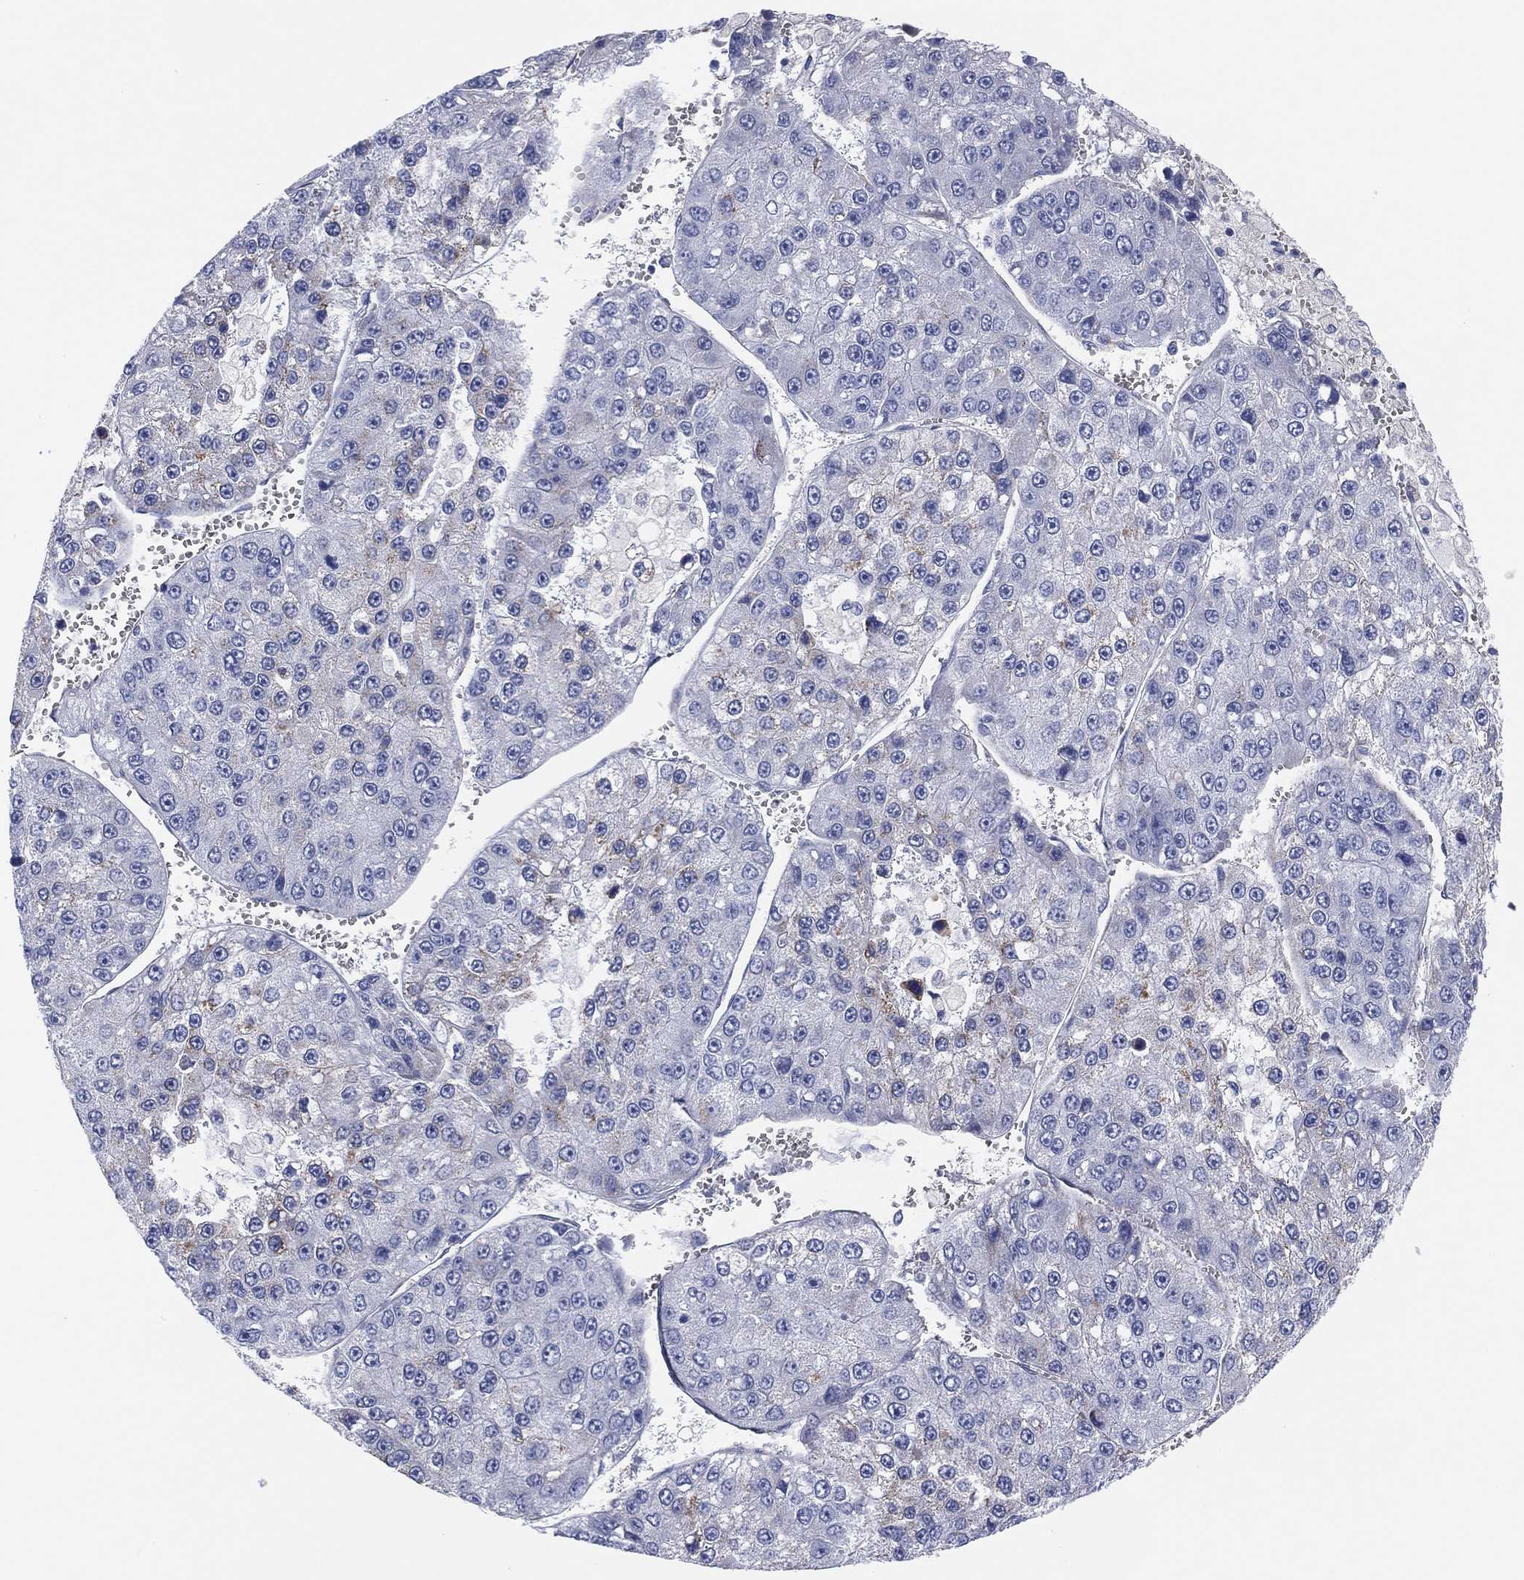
{"staining": {"intensity": "negative", "quantity": "none", "location": "none"}, "tissue": "liver cancer", "cell_type": "Tumor cells", "image_type": "cancer", "snomed": [{"axis": "morphology", "description": "Carcinoma, Hepatocellular, NOS"}, {"axis": "topography", "description": "Liver"}], "caption": "IHC of liver hepatocellular carcinoma displays no staining in tumor cells. Brightfield microscopy of immunohistochemistry (IHC) stained with DAB (brown) and hematoxylin (blue), captured at high magnification.", "gene": "MLF1", "patient": {"sex": "female", "age": 73}}